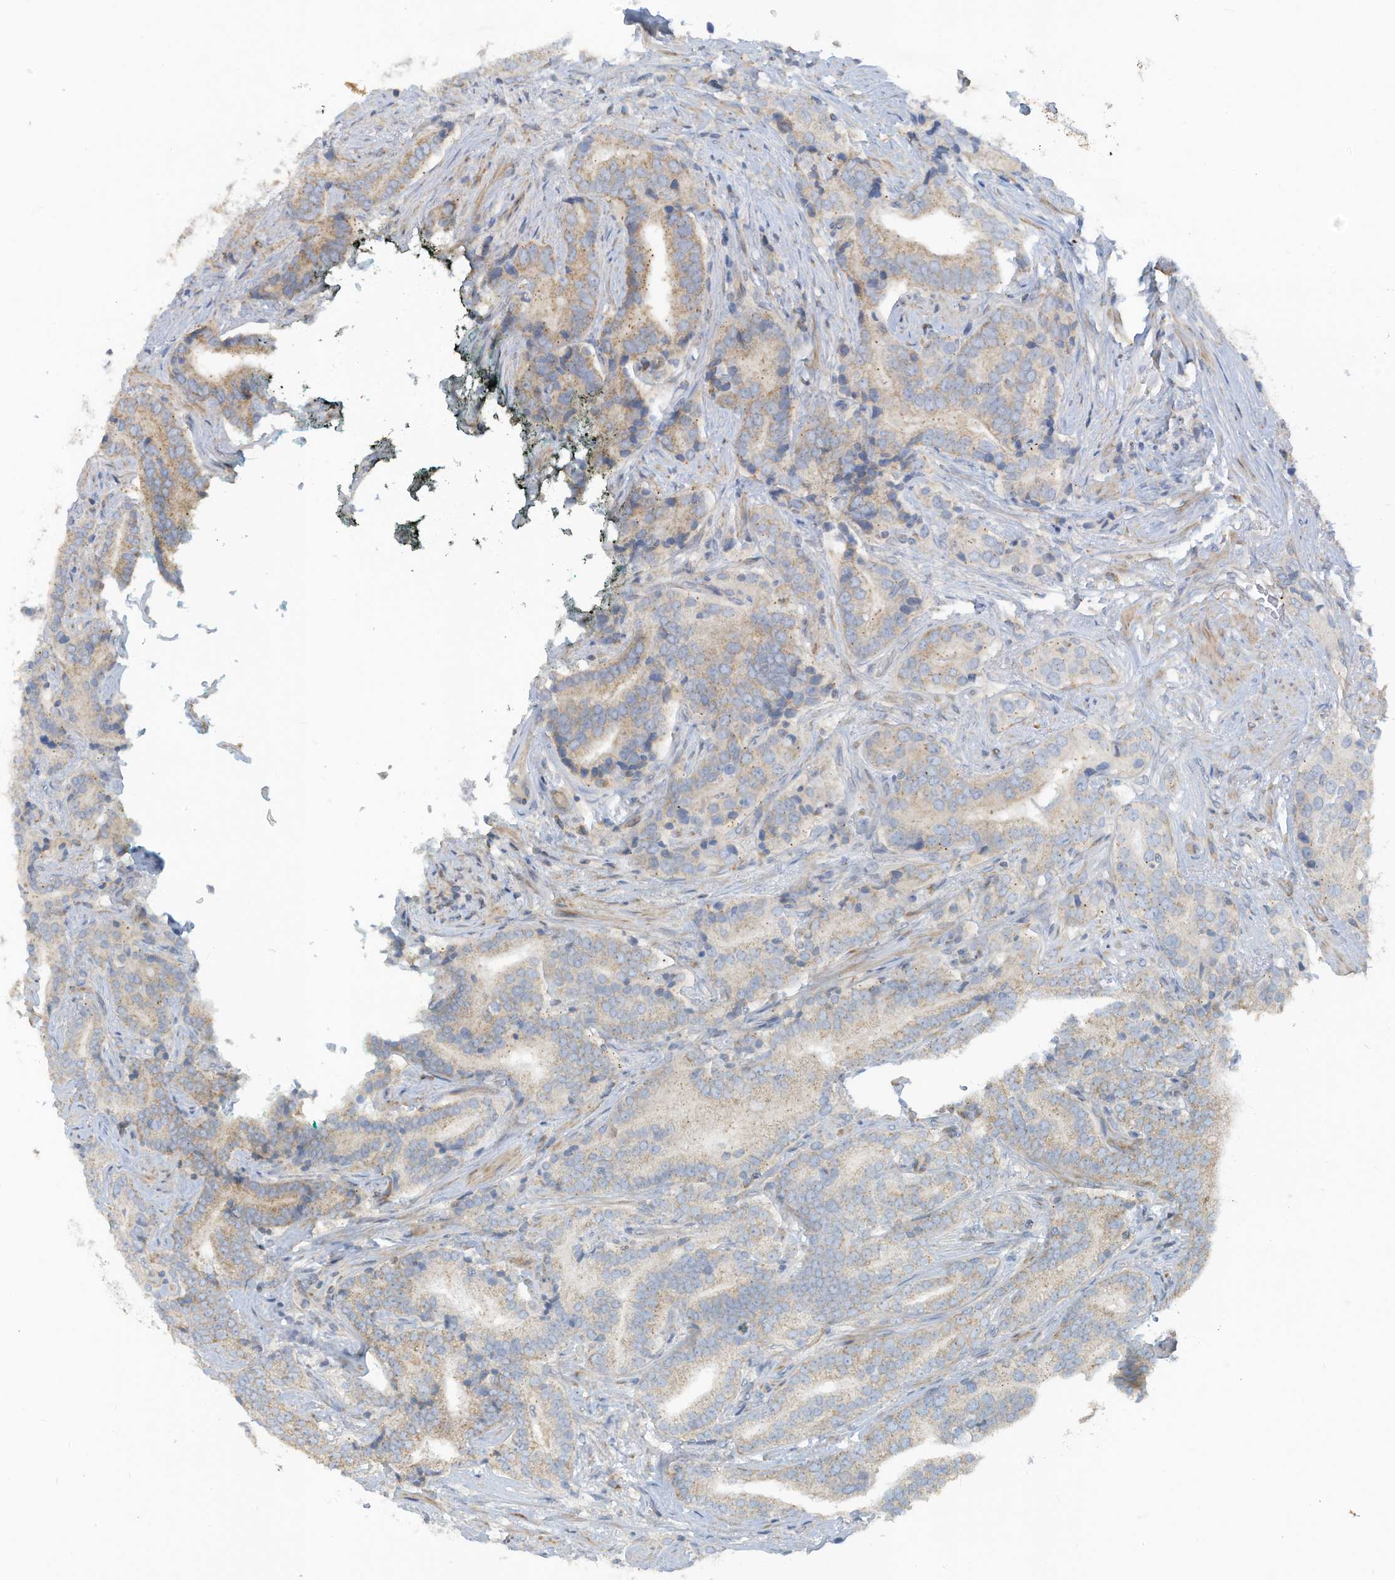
{"staining": {"intensity": "weak", "quantity": "<25%", "location": "cytoplasmic/membranous"}, "tissue": "prostate cancer", "cell_type": "Tumor cells", "image_type": "cancer", "snomed": [{"axis": "morphology", "description": "Adenocarcinoma, High grade"}, {"axis": "topography", "description": "Prostate"}], "caption": "Micrograph shows no protein staining in tumor cells of prostate high-grade adenocarcinoma tissue.", "gene": "GTPBP2", "patient": {"sex": "male", "age": 57}}